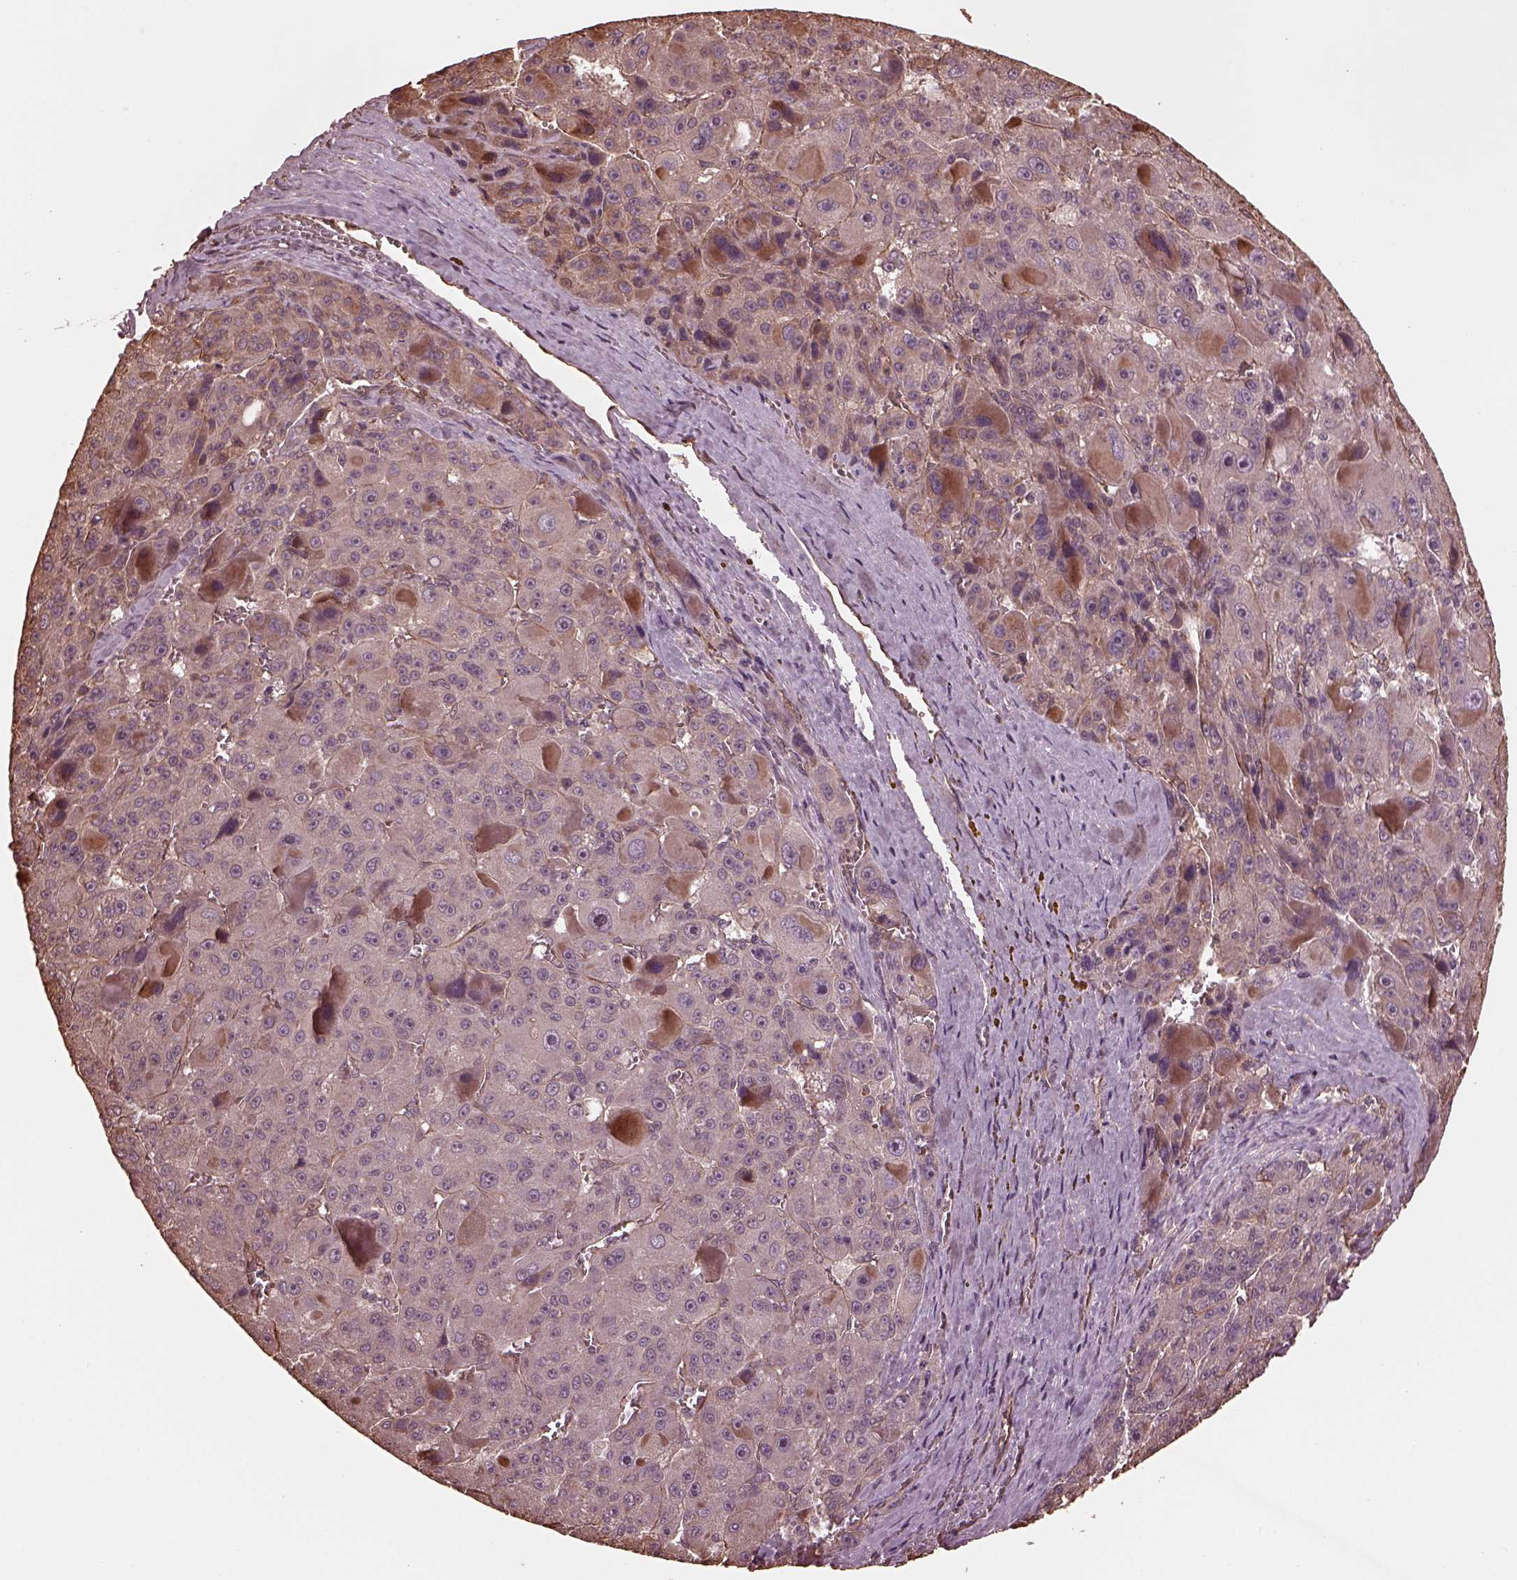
{"staining": {"intensity": "moderate", "quantity": "<25%", "location": "cytoplasmic/membranous"}, "tissue": "liver cancer", "cell_type": "Tumor cells", "image_type": "cancer", "snomed": [{"axis": "morphology", "description": "Carcinoma, Hepatocellular, NOS"}, {"axis": "topography", "description": "Liver"}], "caption": "High-power microscopy captured an immunohistochemistry (IHC) photomicrograph of liver cancer (hepatocellular carcinoma), revealing moderate cytoplasmic/membranous expression in approximately <25% of tumor cells. (IHC, brightfield microscopy, high magnification).", "gene": "GTPBP1", "patient": {"sex": "male", "age": 76}}